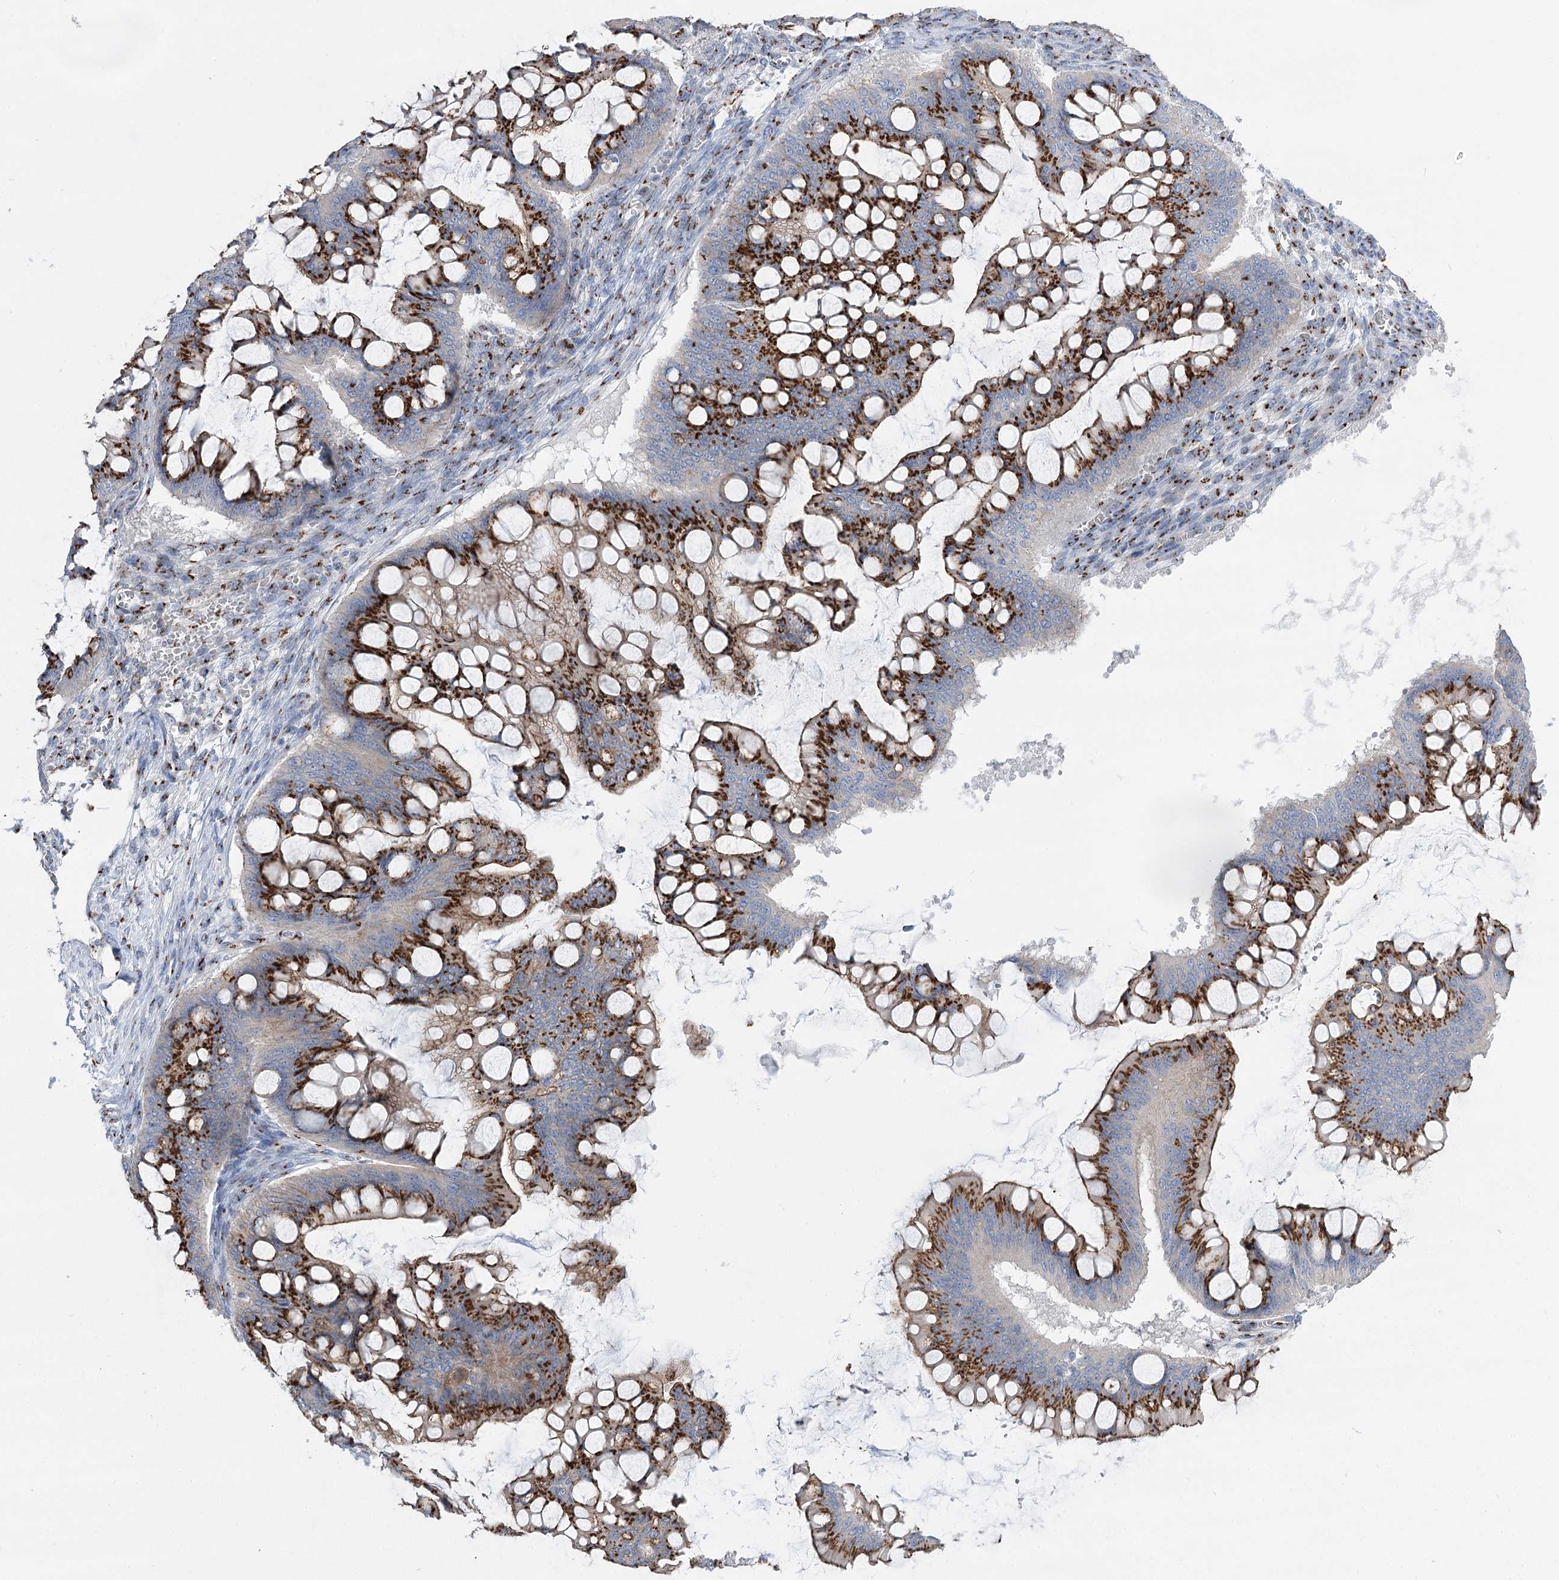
{"staining": {"intensity": "strong", "quantity": ">75%", "location": "cytoplasmic/membranous"}, "tissue": "ovarian cancer", "cell_type": "Tumor cells", "image_type": "cancer", "snomed": [{"axis": "morphology", "description": "Cystadenocarcinoma, mucinous, NOS"}, {"axis": "topography", "description": "Ovary"}], "caption": "A high amount of strong cytoplasmic/membranous staining is identified in approximately >75% of tumor cells in ovarian mucinous cystadenocarcinoma tissue.", "gene": "TMEM165", "patient": {"sex": "female", "age": 73}}